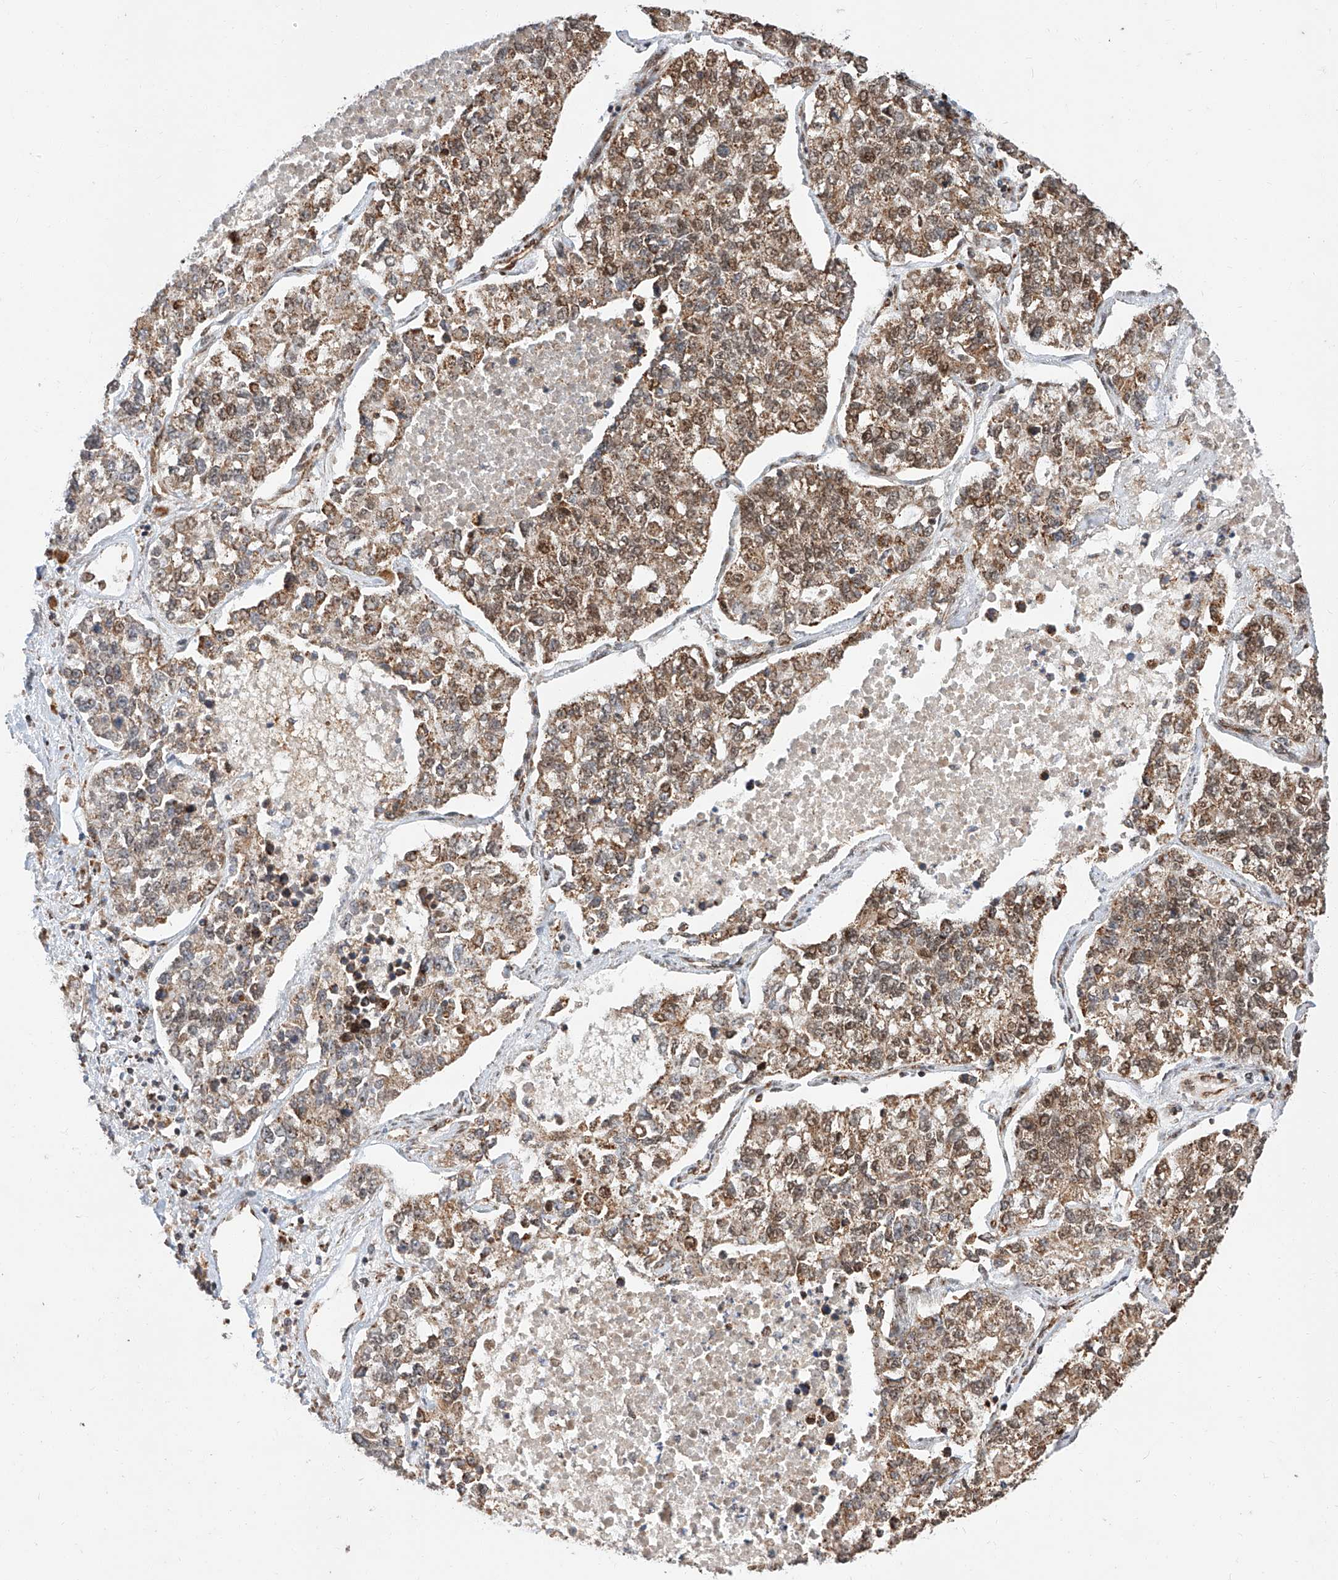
{"staining": {"intensity": "moderate", "quantity": ">75%", "location": "cytoplasmic/membranous,nuclear"}, "tissue": "lung cancer", "cell_type": "Tumor cells", "image_type": "cancer", "snomed": [{"axis": "morphology", "description": "Adenocarcinoma, NOS"}, {"axis": "topography", "description": "Lung"}], "caption": "High-magnification brightfield microscopy of lung cancer (adenocarcinoma) stained with DAB (3,3'-diaminobenzidine) (brown) and counterstained with hematoxylin (blue). tumor cells exhibit moderate cytoplasmic/membranous and nuclear positivity is seen in about>75% of cells.", "gene": "THTPA", "patient": {"sex": "male", "age": 49}}